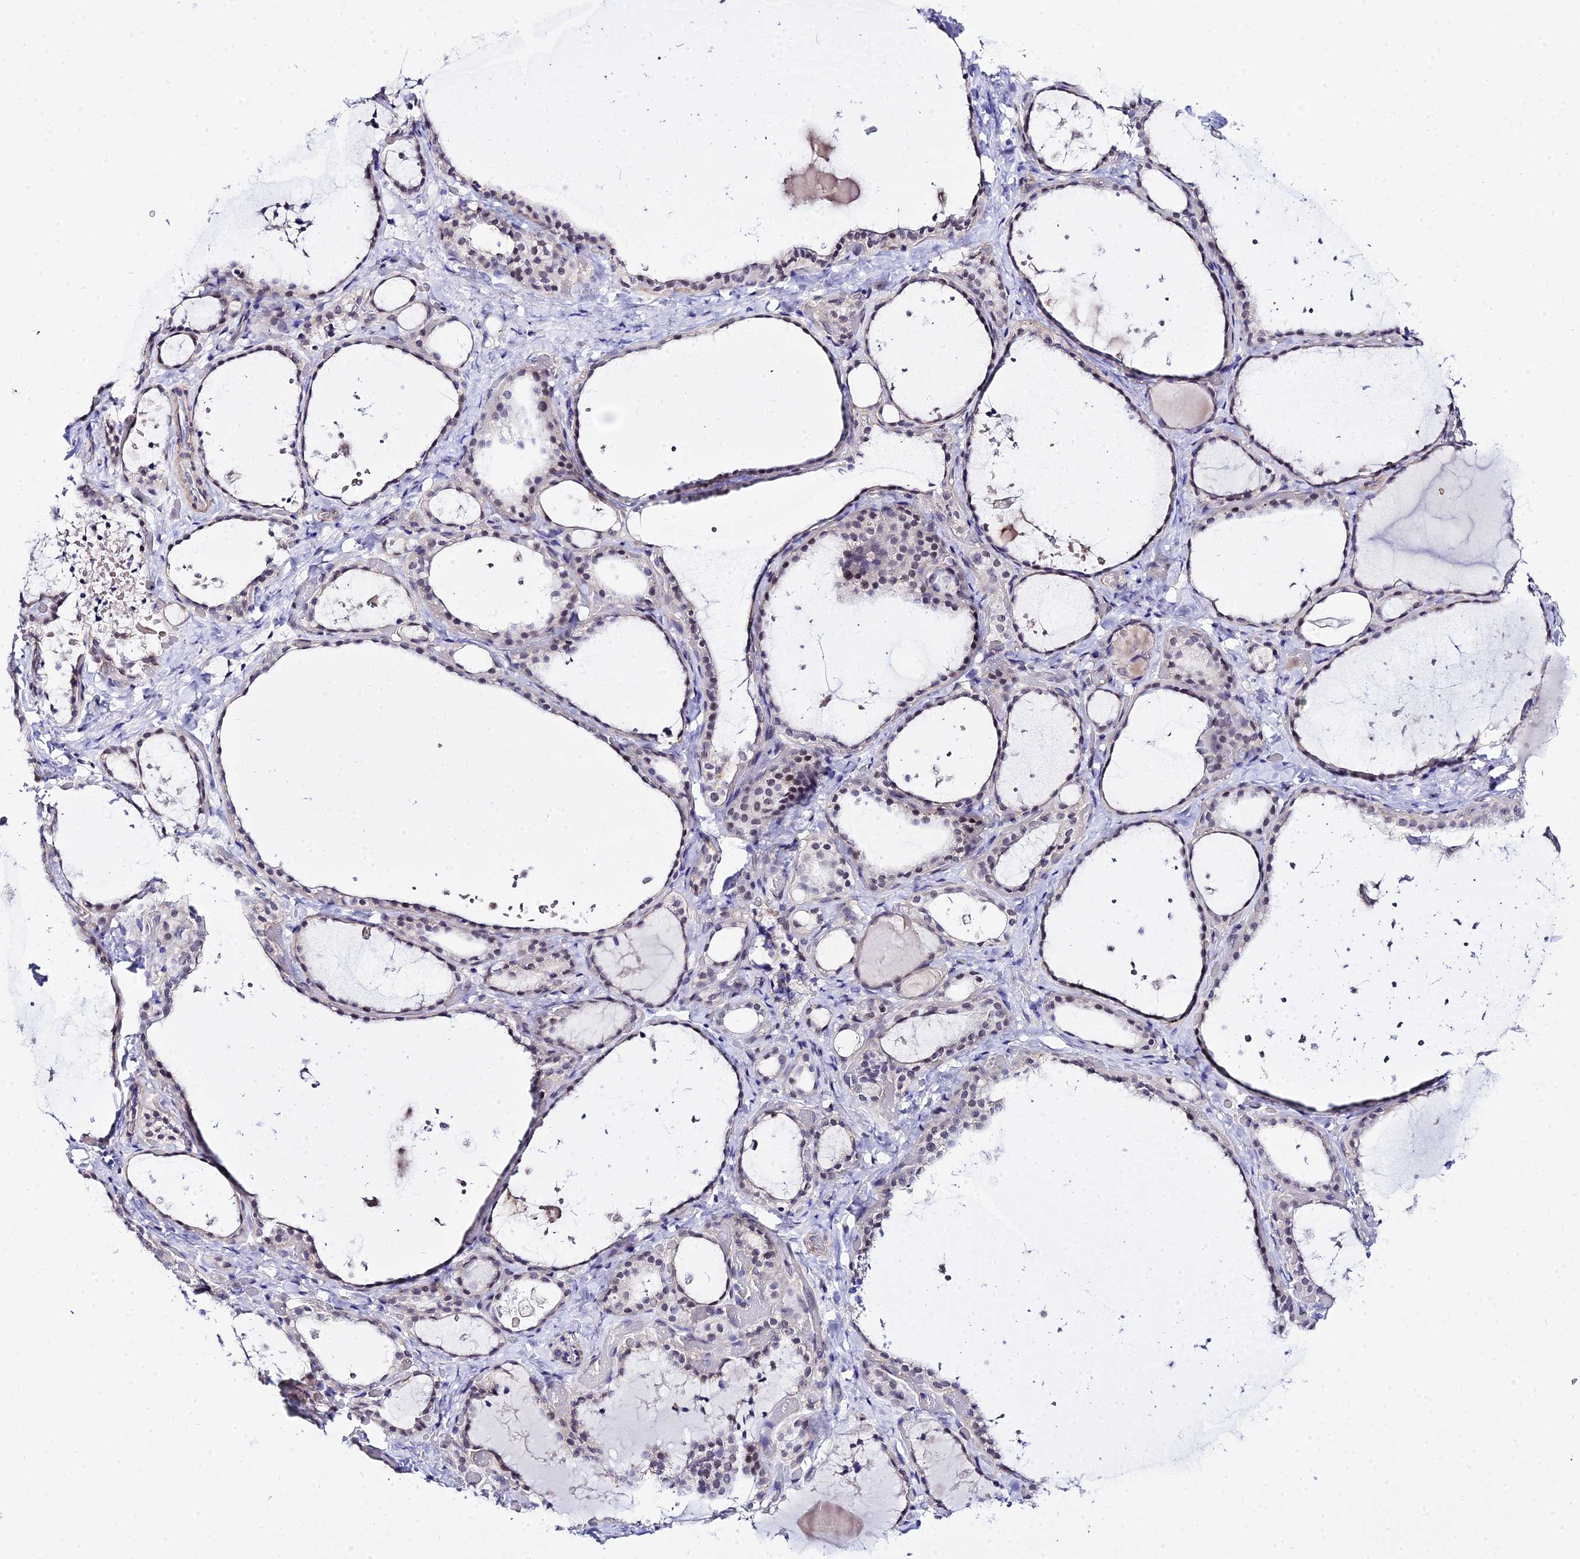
{"staining": {"intensity": "negative", "quantity": "none", "location": "none"}, "tissue": "thyroid gland", "cell_type": "Glandular cells", "image_type": "normal", "snomed": [{"axis": "morphology", "description": "Normal tissue, NOS"}, {"axis": "topography", "description": "Thyroid gland"}], "caption": "Immunohistochemical staining of benign thyroid gland exhibits no significant expression in glandular cells.", "gene": "ZNF628", "patient": {"sex": "female", "age": 44}}